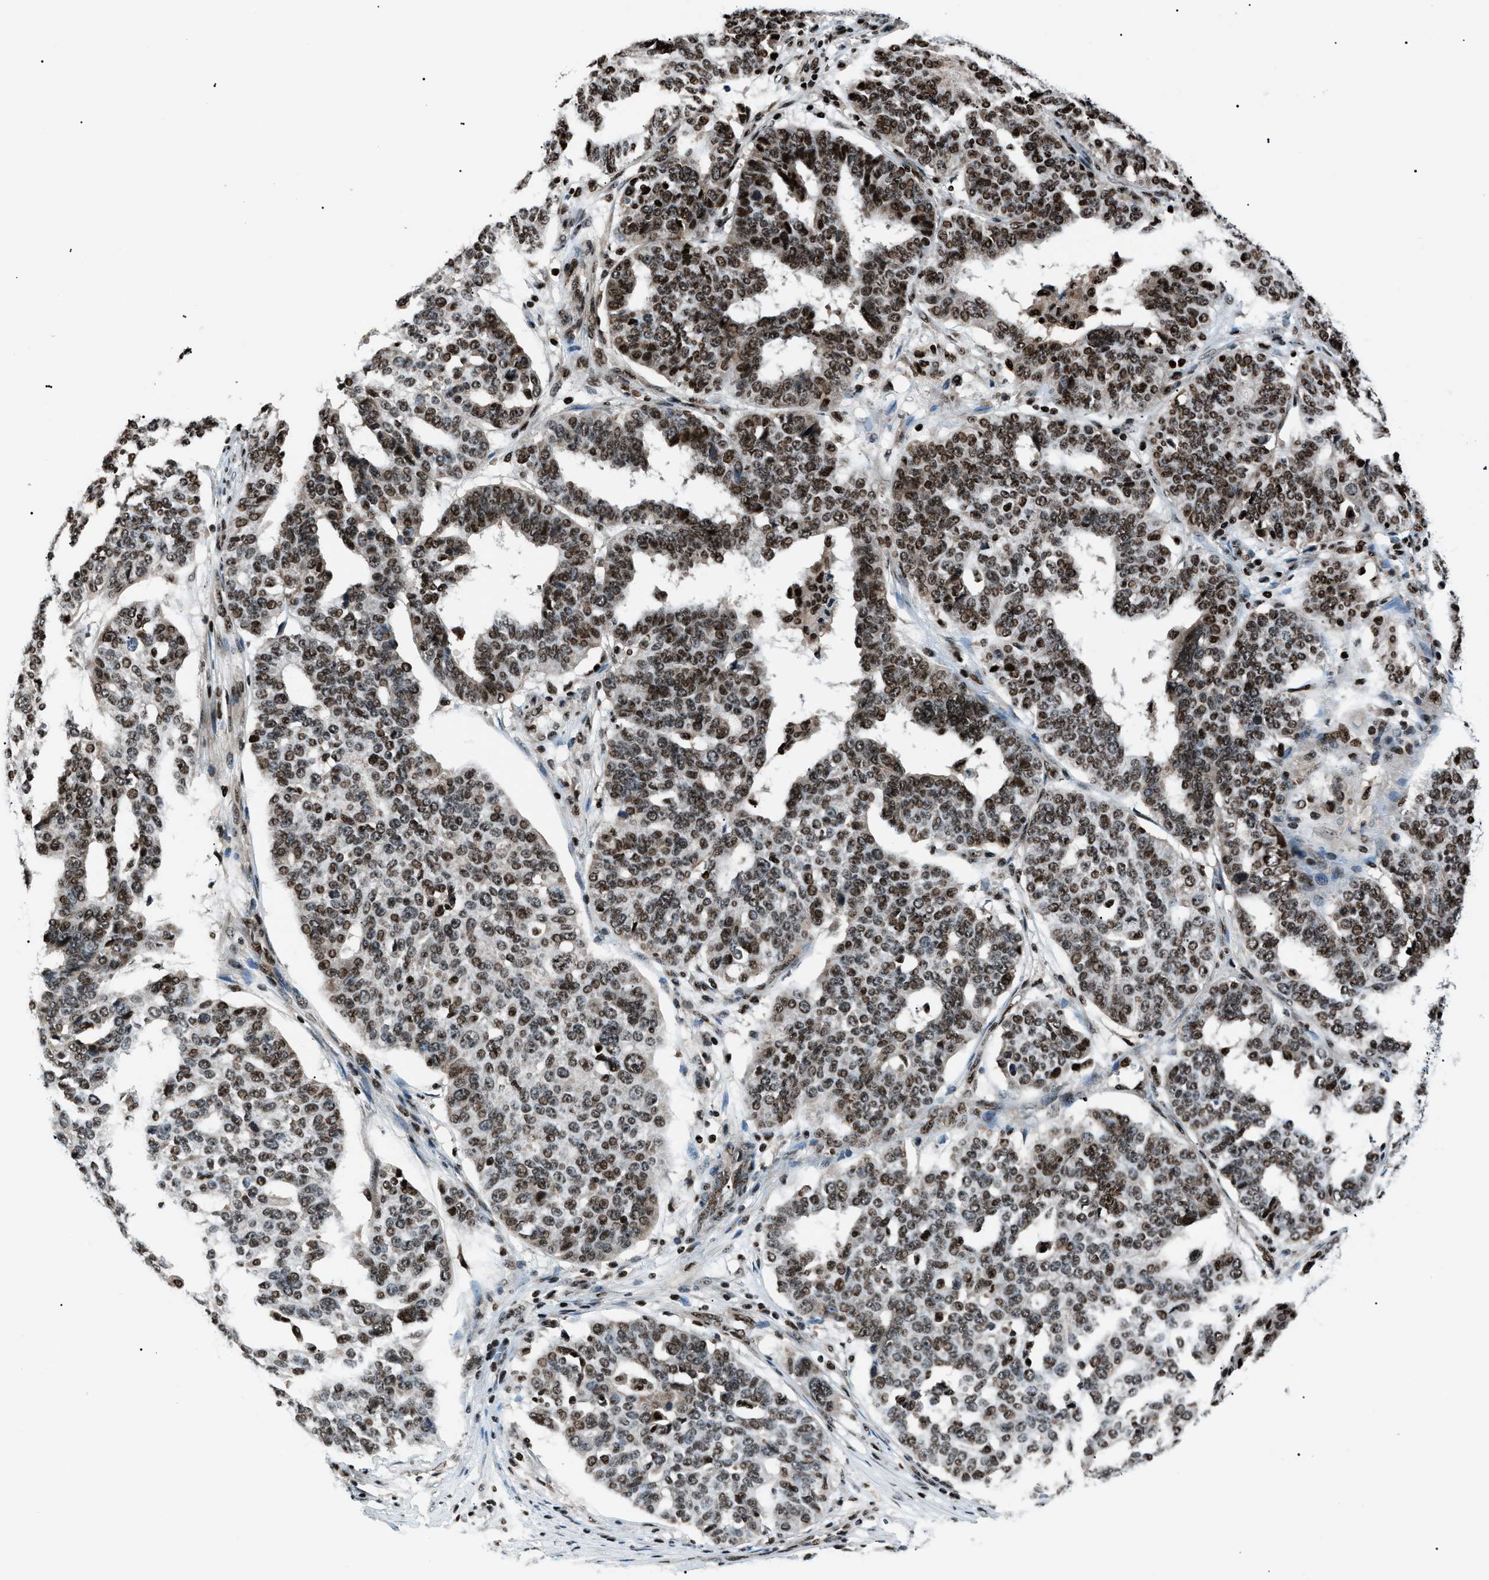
{"staining": {"intensity": "moderate", "quantity": ">75%", "location": "nuclear"}, "tissue": "ovarian cancer", "cell_type": "Tumor cells", "image_type": "cancer", "snomed": [{"axis": "morphology", "description": "Cystadenocarcinoma, serous, NOS"}, {"axis": "topography", "description": "Ovary"}], "caption": "Serous cystadenocarcinoma (ovarian) stained with a brown dye reveals moderate nuclear positive expression in about >75% of tumor cells.", "gene": "PRKX", "patient": {"sex": "female", "age": 59}}